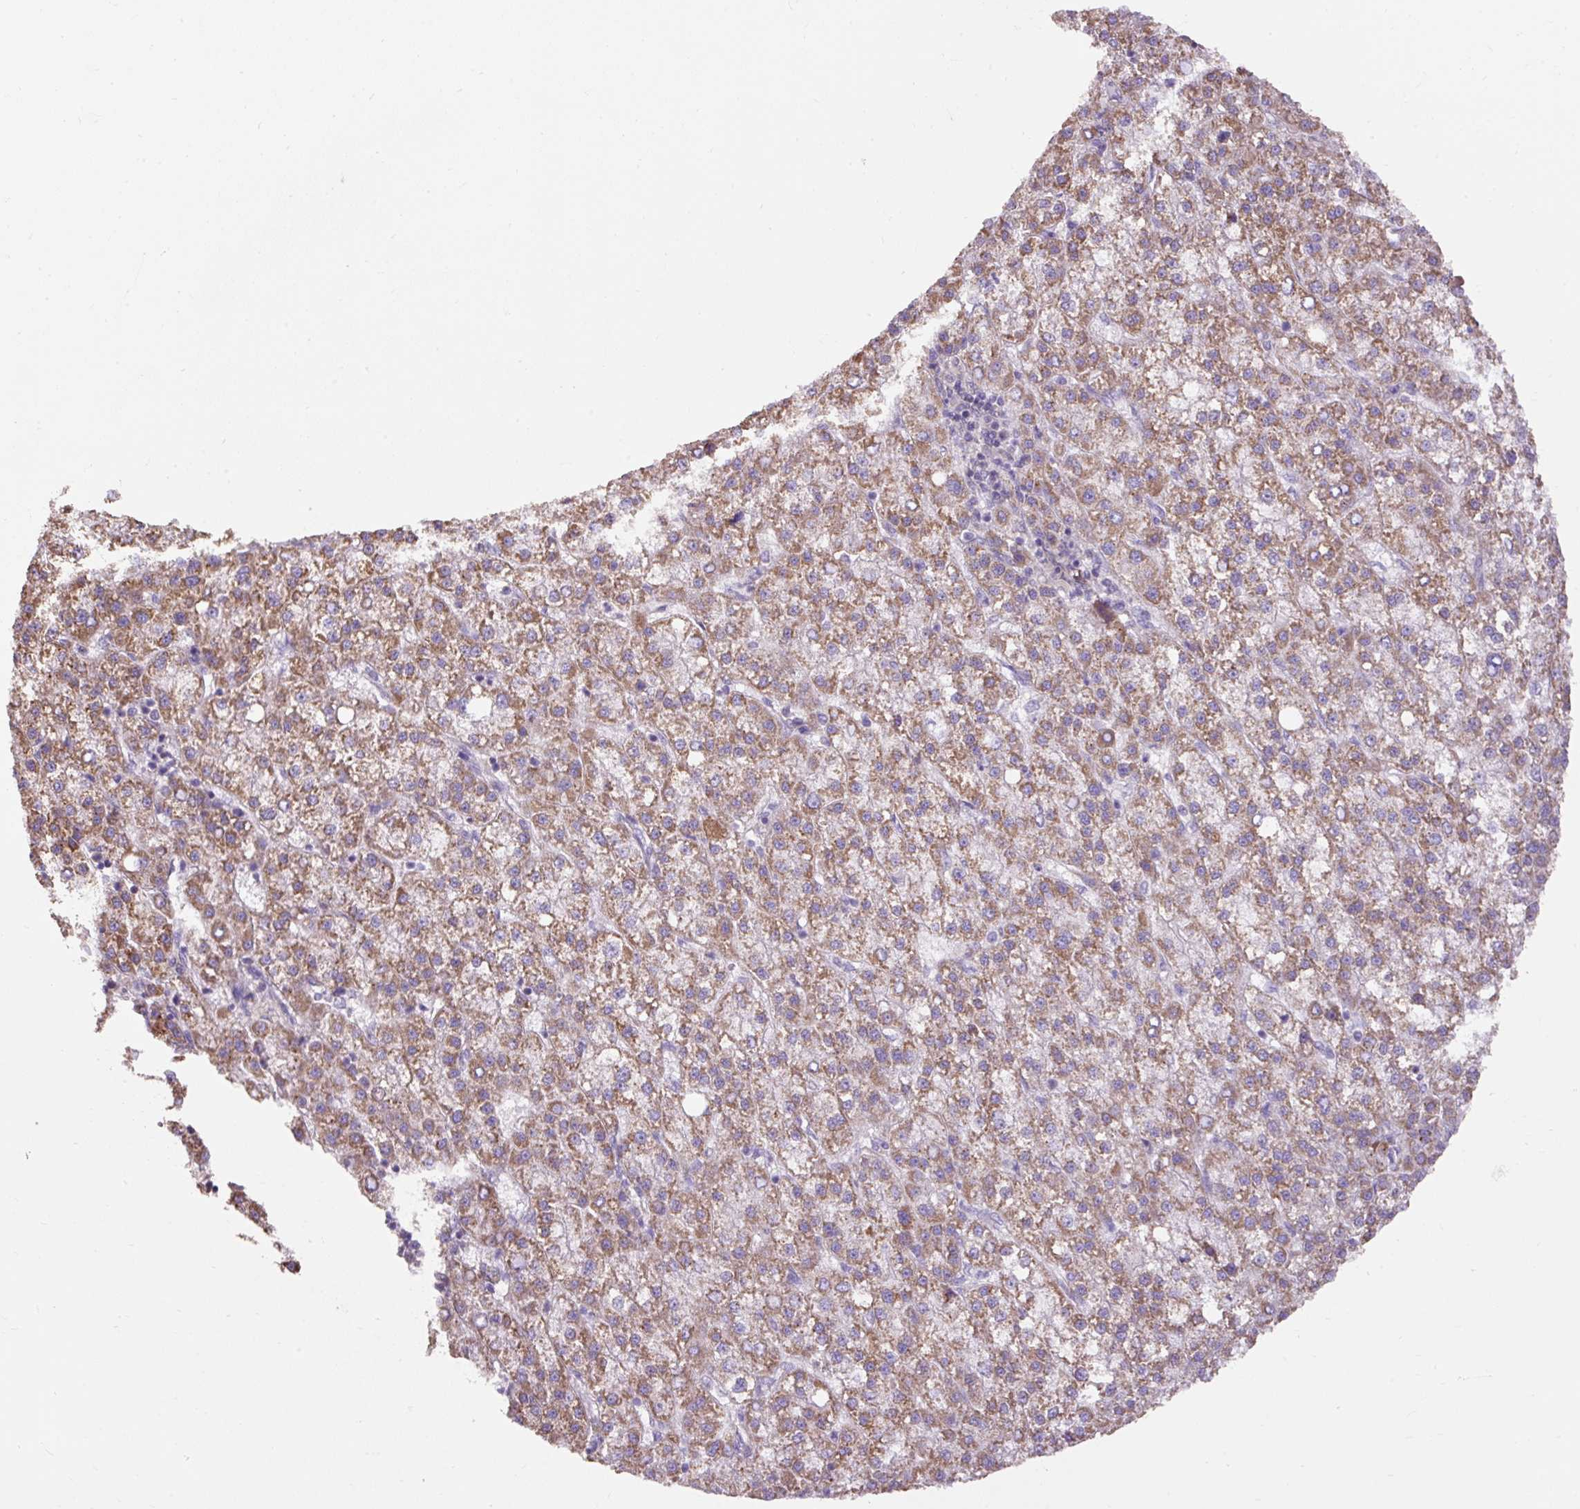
{"staining": {"intensity": "moderate", "quantity": ">75%", "location": "cytoplasmic/membranous"}, "tissue": "liver cancer", "cell_type": "Tumor cells", "image_type": "cancer", "snomed": [{"axis": "morphology", "description": "Carcinoma, Hepatocellular, NOS"}, {"axis": "topography", "description": "Liver"}], "caption": "Protein expression analysis of hepatocellular carcinoma (liver) displays moderate cytoplasmic/membranous expression in about >75% of tumor cells.", "gene": "ABR", "patient": {"sex": "female", "age": 58}}